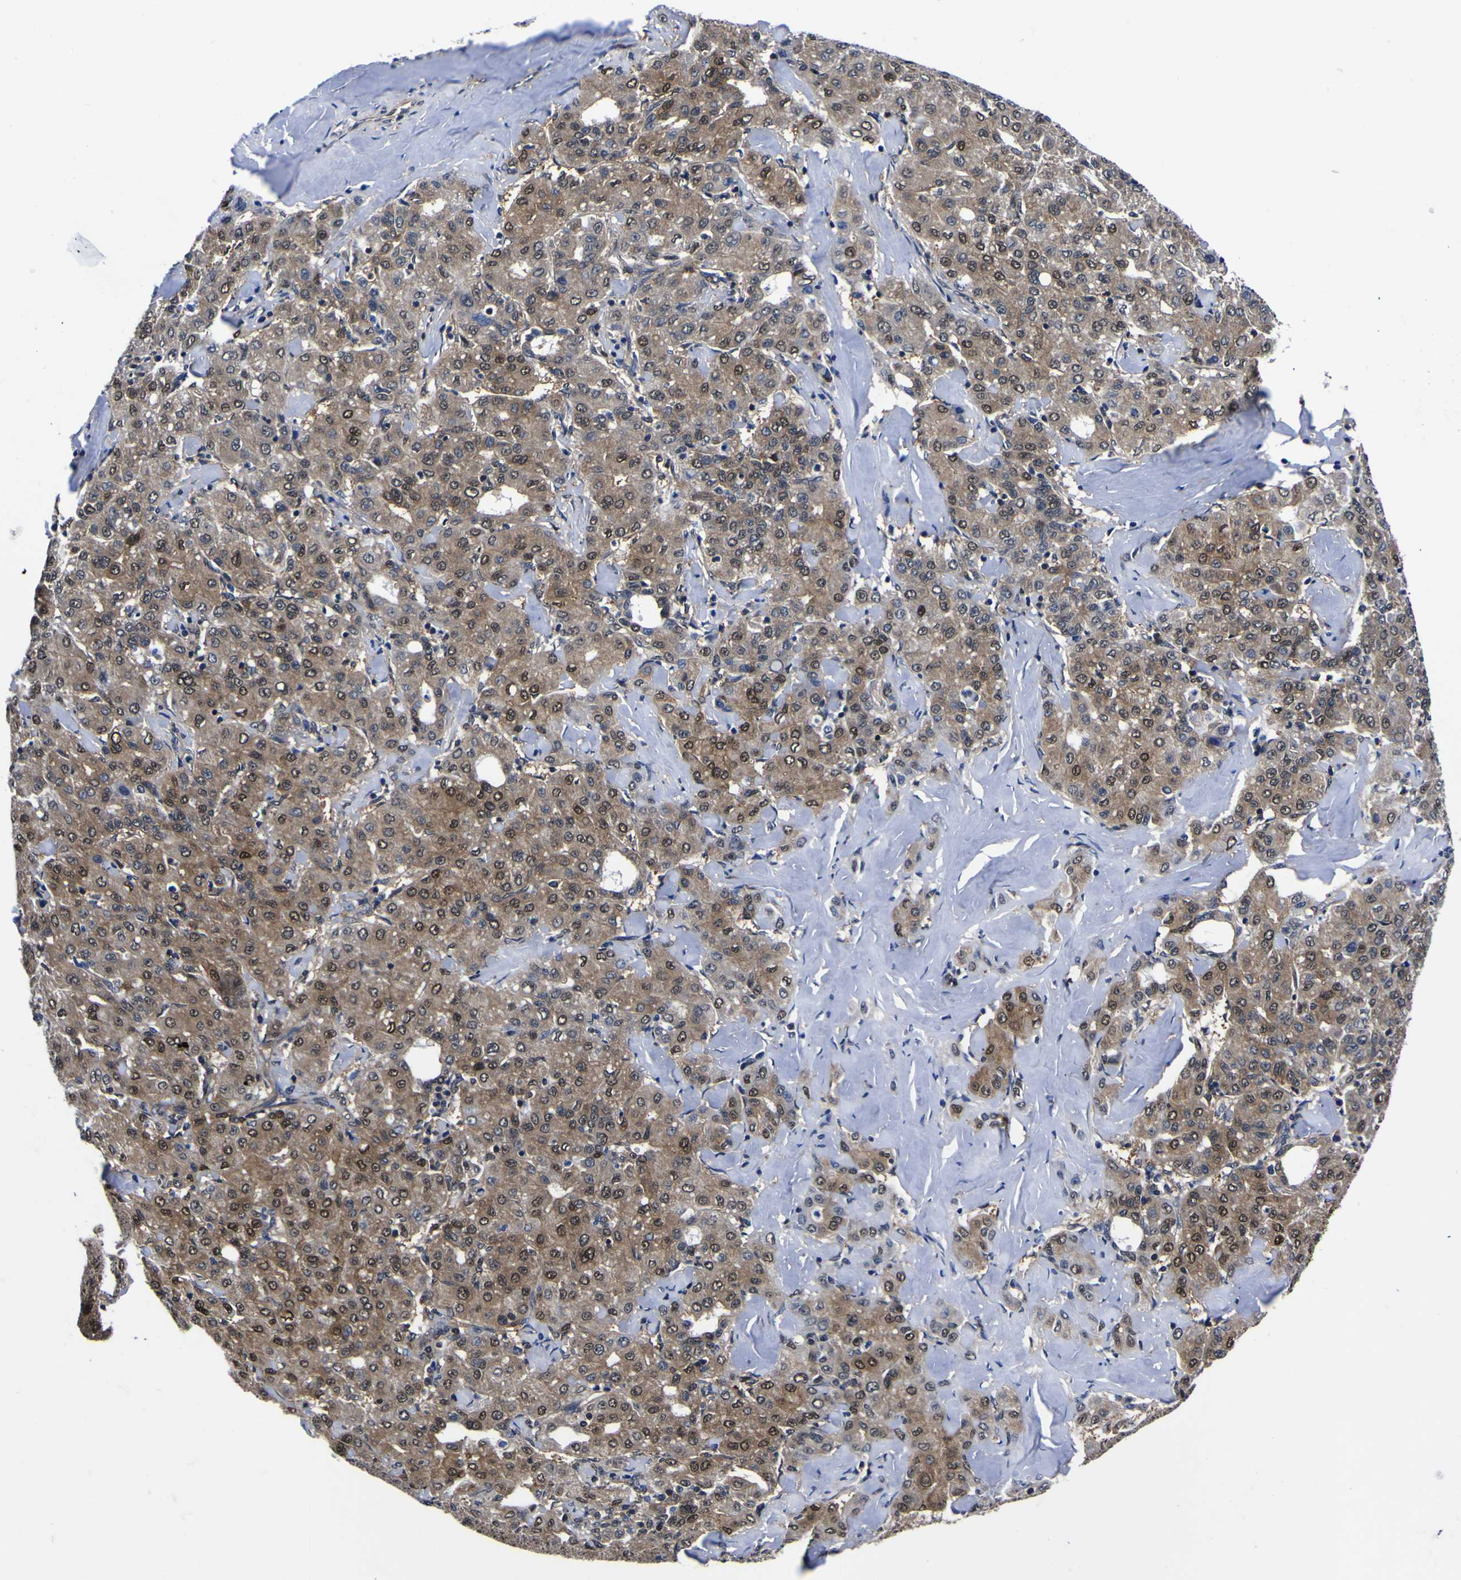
{"staining": {"intensity": "moderate", "quantity": "25%-75%", "location": "cytoplasmic/membranous,nuclear"}, "tissue": "liver cancer", "cell_type": "Tumor cells", "image_type": "cancer", "snomed": [{"axis": "morphology", "description": "Carcinoma, Hepatocellular, NOS"}, {"axis": "topography", "description": "Liver"}], "caption": "An immunohistochemistry (IHC) micrograph of tumor tissue is shown. Protein staining in brown shows moderate cytoplasmic/membranous and nuclear positivity in liver cancer within tumor cells.", "gene": "FAM110B", "patient": {"sex": "male", "age": 65}}